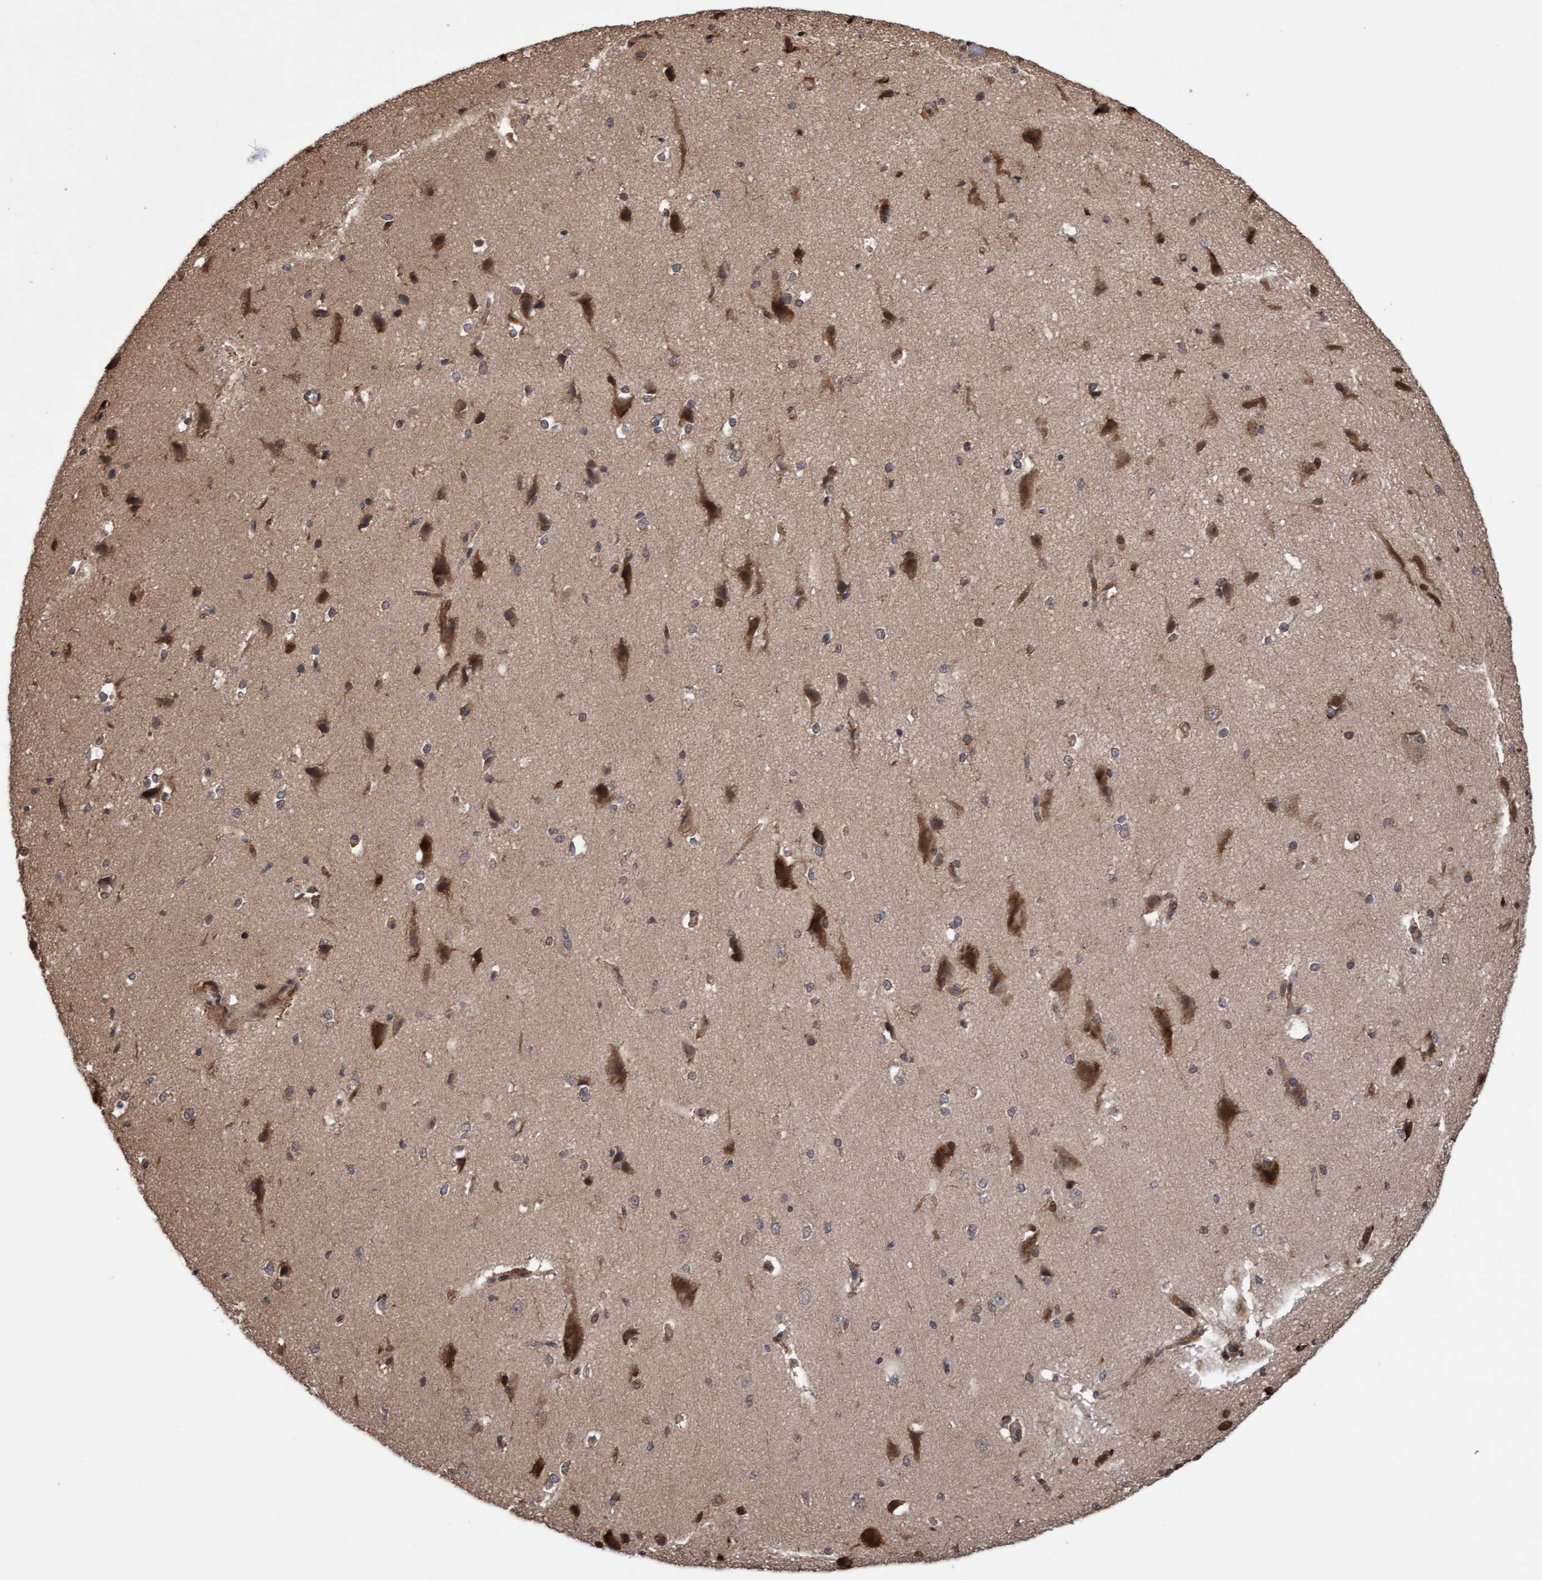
{"staining": {"intensity": "moderate", "quantity": ">75%", "location": "cytoplasmic/membranous"}, "tissue": "cerebral cortex", "cell_type": "Endothelial cells", "image_type": "normal", "snomed": [{"axis": "morphology", "description": "Normal tissue, NOS"}, {"axis": "morphology", "description": "Developmental malformation"}, {"axis": "topography", "description": "Cerebral cortex"}], "caption": "The immunohistochemical stain highlights moderate cytoplasmic/membranous staining in endothelial cells of unremarkable cerebral cortex.", "gene": "PECR", "patient": {"sex": "female", "age": 30}}